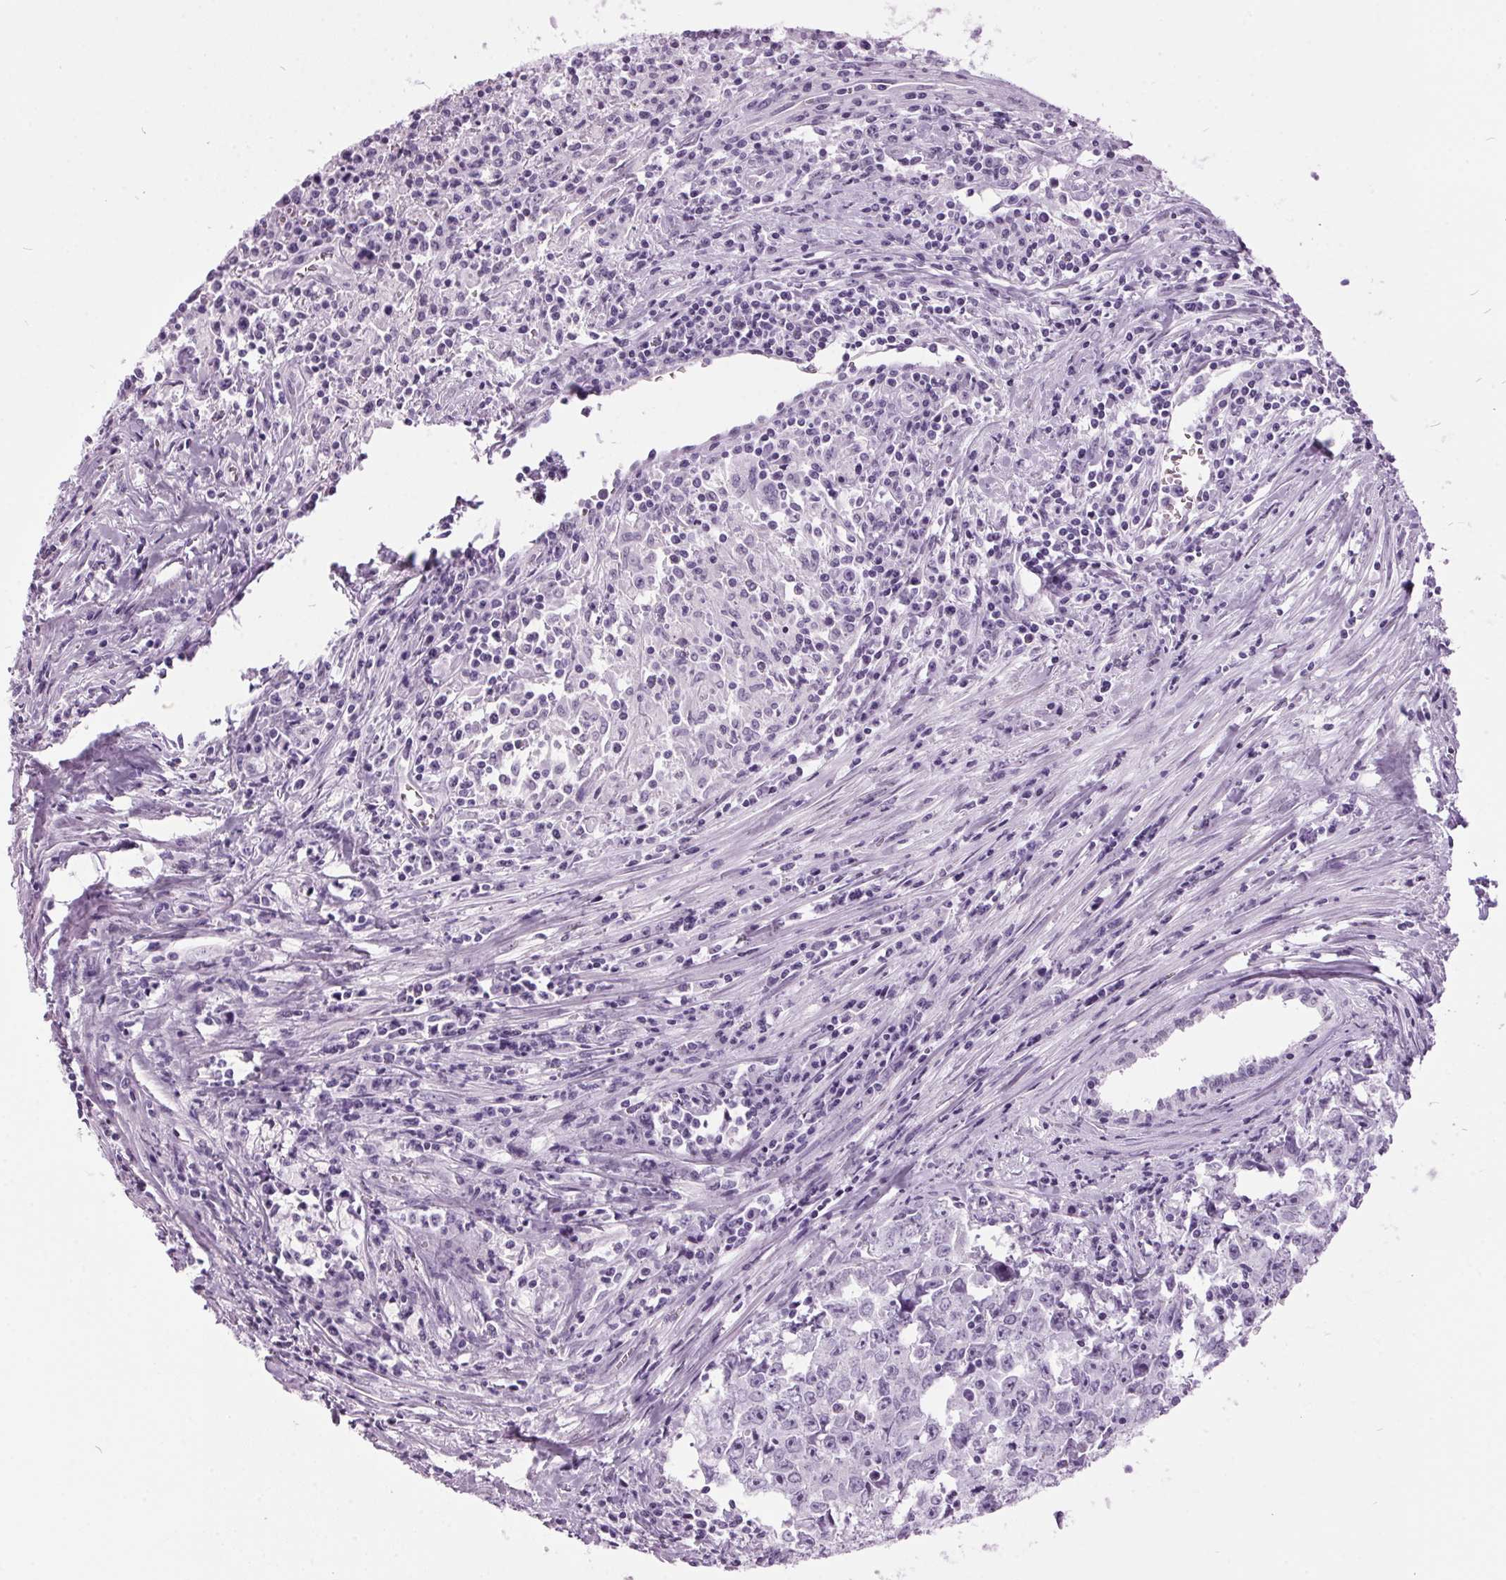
{"staining": {"intensity": "negative", "quantity": "none", "location": "none"}, "tissue": "testis cancer", "cell_type": "Tumor cells", "image_type": "cancer", "snomed": [{"axis": "morphology", "description": "Carcinoma, Embryonal, NOS"}, {"axis": "topography", "description": "Testis"}], "caption": "DAB immunohistochemical staining of testis cancer (embryonal carcinoma) displays no significant staining in tumor cells.", "gene": "ODAD2", "patient": {"sex": "male", "age": 22}}